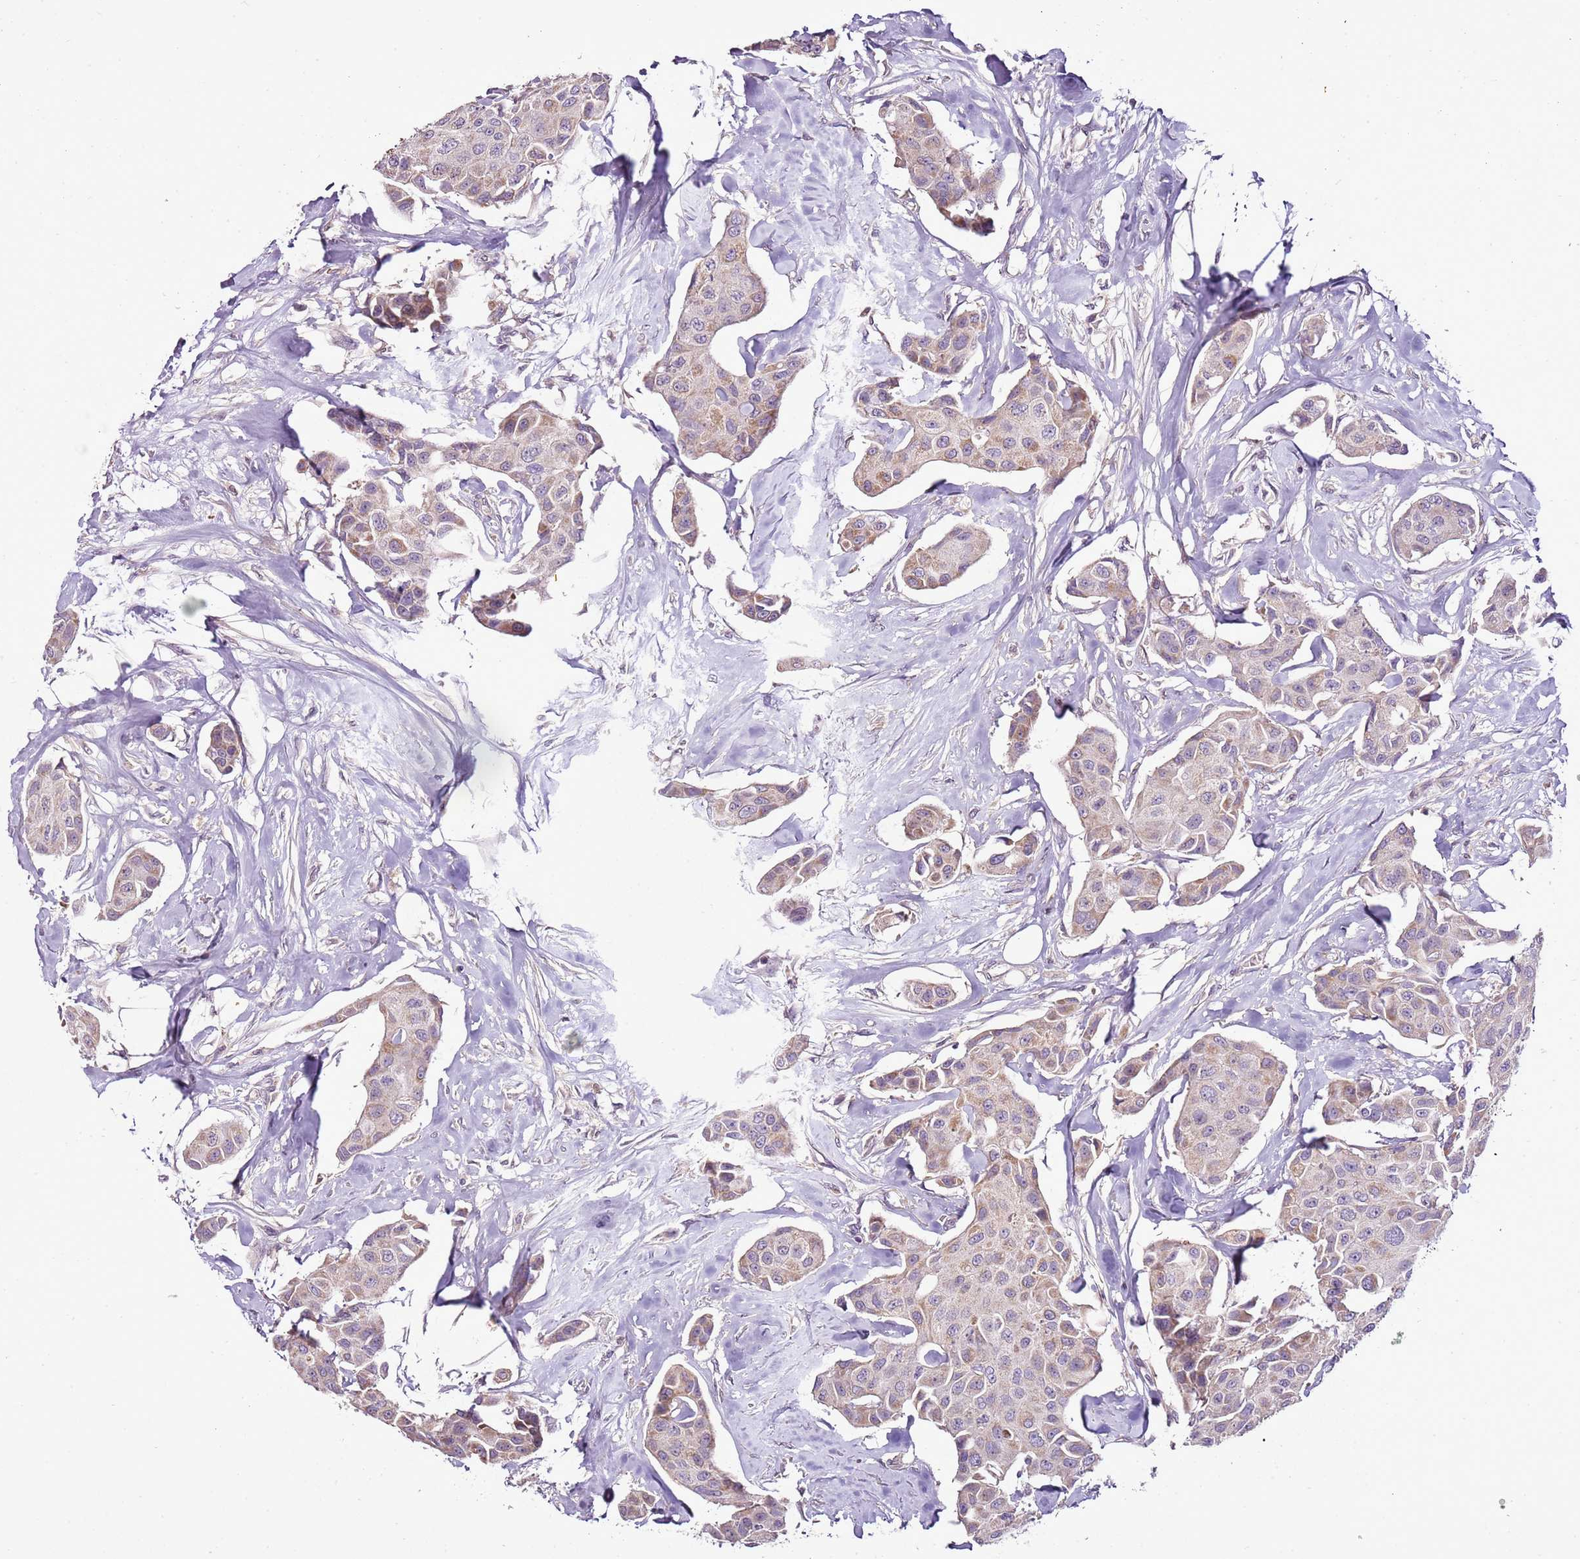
{"staining": {"intensity": "weak", "quantity": "<25%", "location": "cytoplasmic/membranous"}, "tissue": "breast cancer", "cell_type": "Tumor cells", "image_type": "cancer", "snomed": [{"axis": "morphology", "description": "Duct carcinoma"}, {"axis": "topography", "description": "Breast"}, {"axis": "topography", "description": "Lymph node"}], "caption": "This is a photomicrograph of immunohistochemistry staining of breast cancer (intraductal carcinoma), which shows no positivity in tumor cells.", "gene": "CMKLR1", "patient": {"sex": "female", "age": 80}}